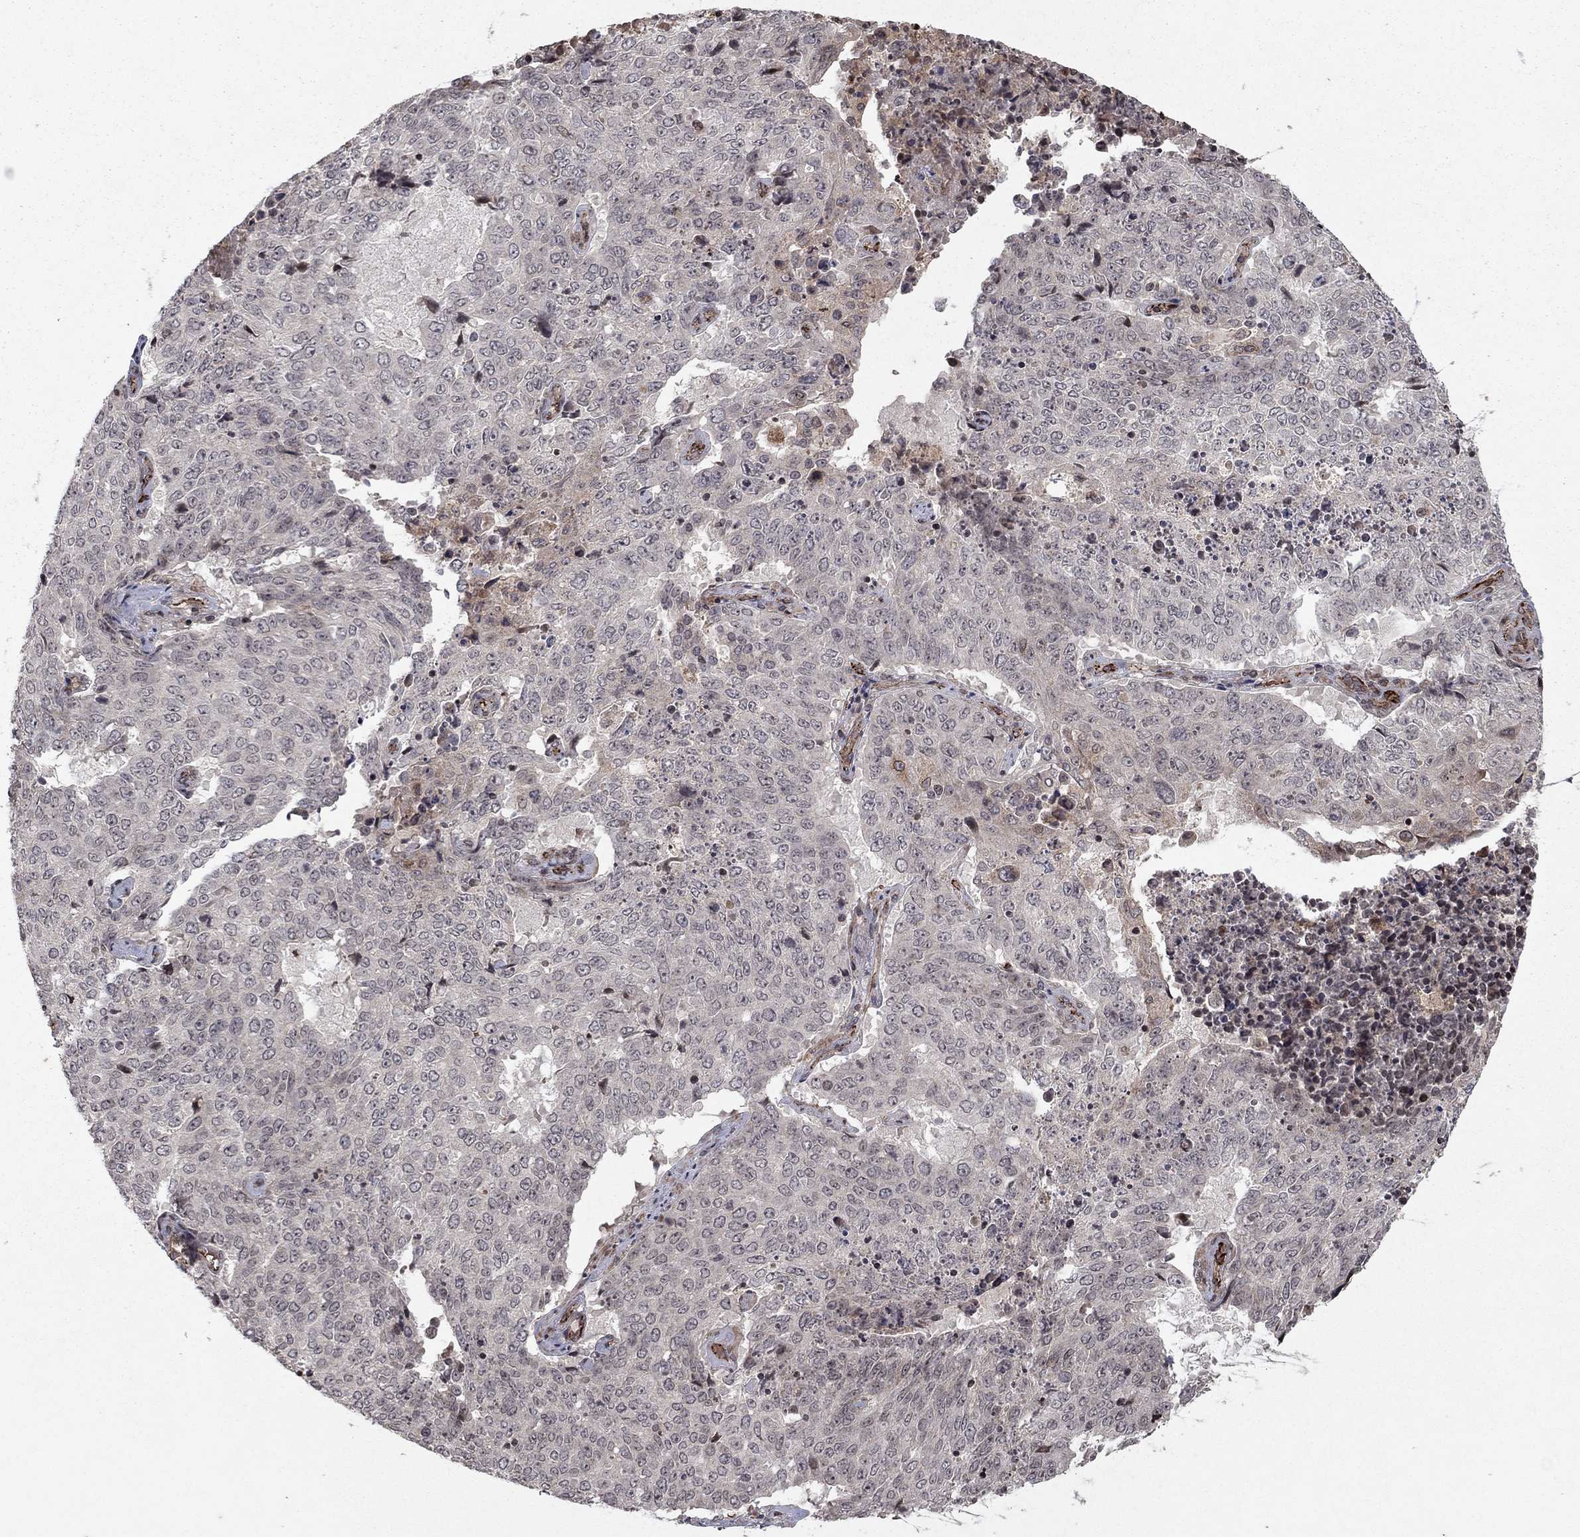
{"staining": {"intensity": "negative", "quantity": "none", "location": "none"}, "tissue": "lung cancer", "cell_type": "Tumor cells", "image_type": "cancer", "snomed": [{"axis": "morphology", "description": "Normal tissue, NOS"}, {"axis": "morphology", "description": "Squamous cell carcinoma, NOS"}, {"axis": "topography", "description": "Bronchus"}, {"axis": "topography", "description": "Lung"}], "caption": "Immunohistochemistry of squamous cell carcinoma (lung) displays no staining in tumor cells.", "gene": "SORBS1", "patient": {"sex": "male", "age": 64}}